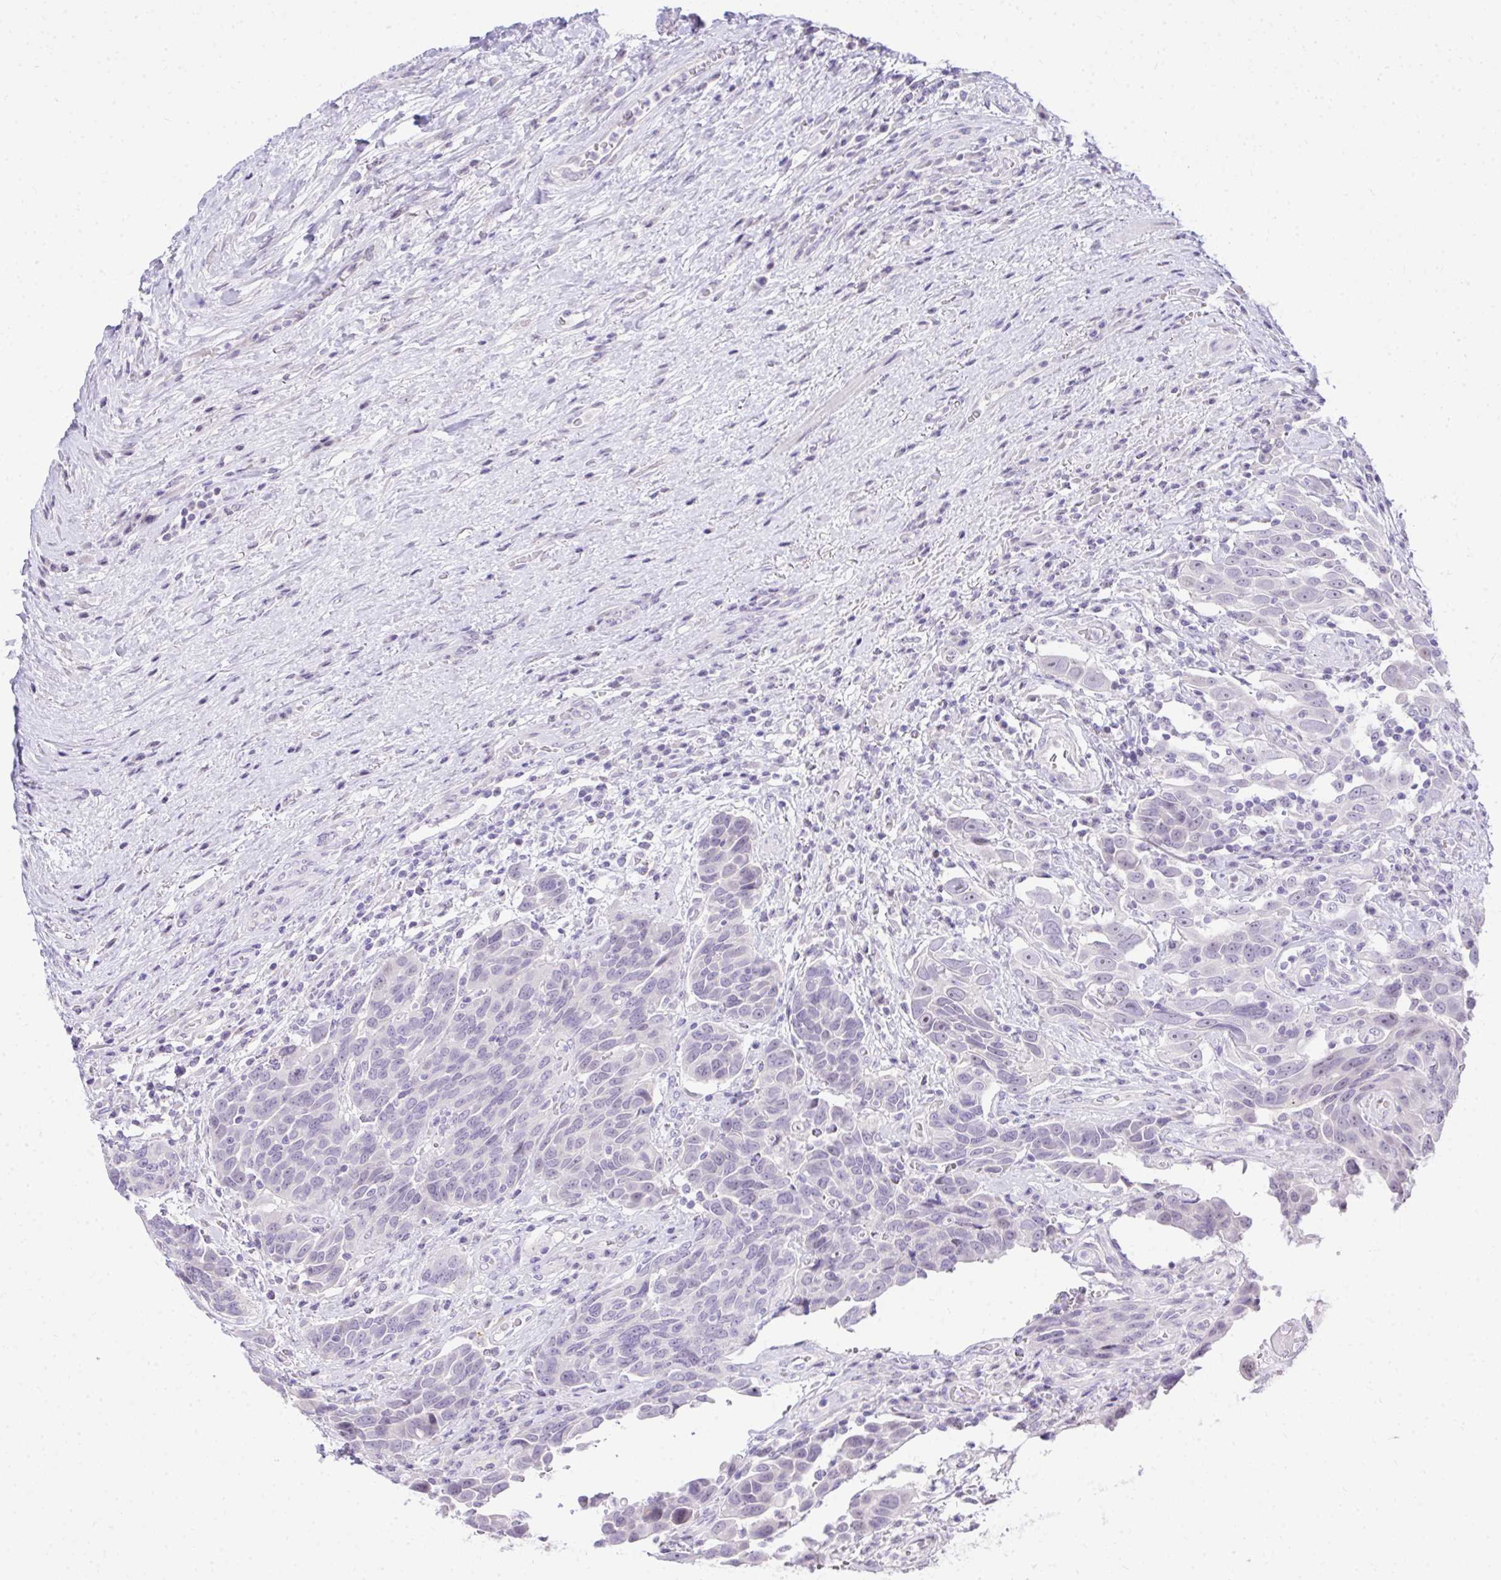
{"staining": {"intensity": "negative", "quantity": "none", "location": "none"}, "tissue": "urothelial cancer", "cell_type": "Tumor cells", "image_type": "cancer", "snomed": [{"axis": "morphology", "description": "Urothelial carcinoma, High grade"}, {"axis": "topography", "description": "Urinary bladder"}], "caption": "This is a photomicrograph of immunohistochemistry (IHC) staining of urothelial cancer, which shows no expression in tumor cells.", "gene": "EID3", "patient": {"sex": "female", "age": 70}}